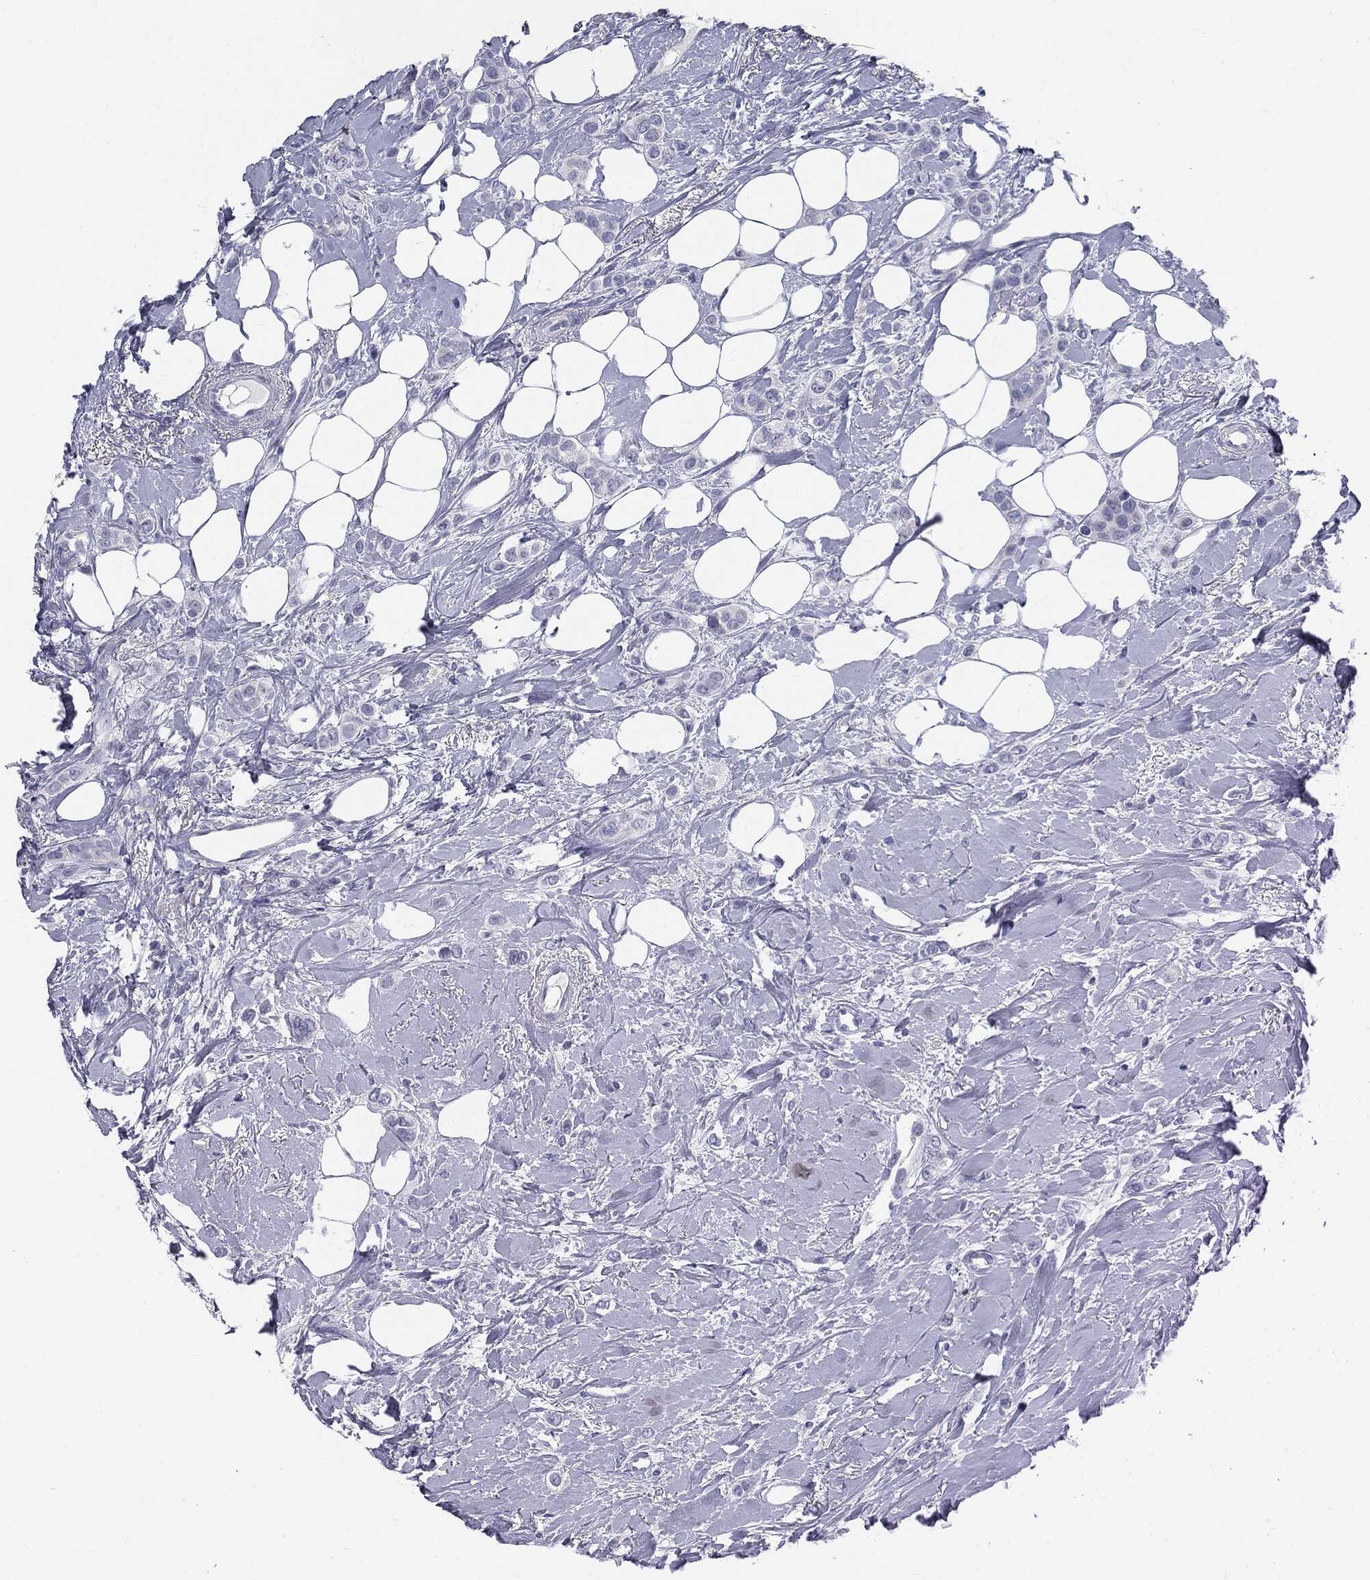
{"staining": {"intensity": "negative", "quantity": "none", "location": "none"}, "tissue": "breast cancer", "cell_type": "Tumor cells", "image_type": "cancer", "snomed": [{"axis": "morphology", "description": "Lobular carcinoma"}, {"axis": "topography", "description": "Breast"}], "caption": "High power microscopy histopathology image of an IHC histopathology image of breast cancer, revealing no significant expression in tumor cells.", "gene": "CUZD1", "patient": {"sex": "female", "age": 66}}